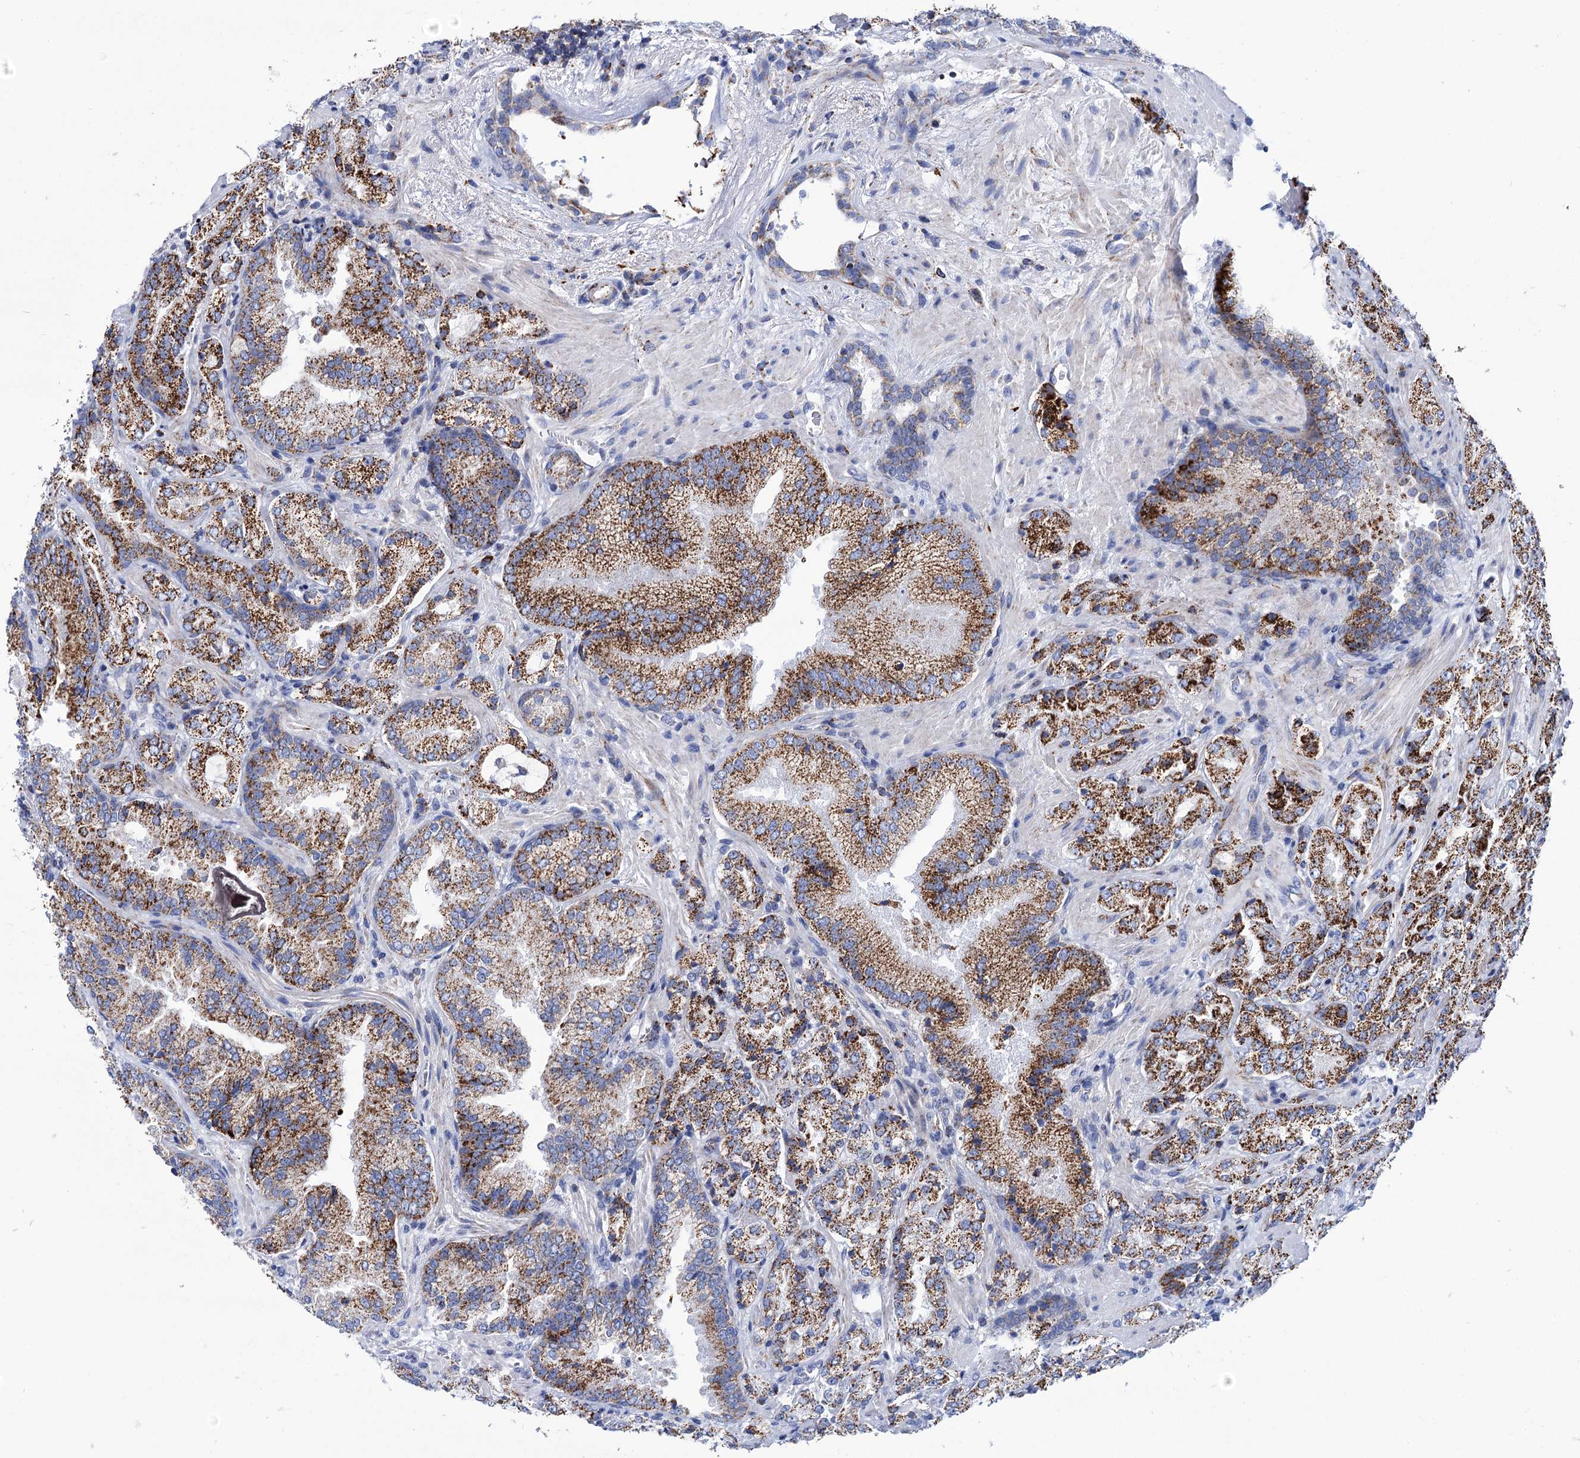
{"staining": {"intensity": "strong", "quantity": ">75%", "location": "cytoplasmic/membranous"}, "tissue": "prostate cancer", "cell_type": "Tumor cells", "image_type": "cancer", "snomed": [{"axis": "morphology", "description": "Adenocarcinoma, Low grade"}, {"axis": "topography", "description": "Prostate"}], "caption": "Strong cytoplasmic/membranous expression is identified in about >75% of tumor cells in prostate cancer (low-grade adenocarcinoma).", "gene": "UBASH3B", "patient": {"sex": "male", "age": 74}}